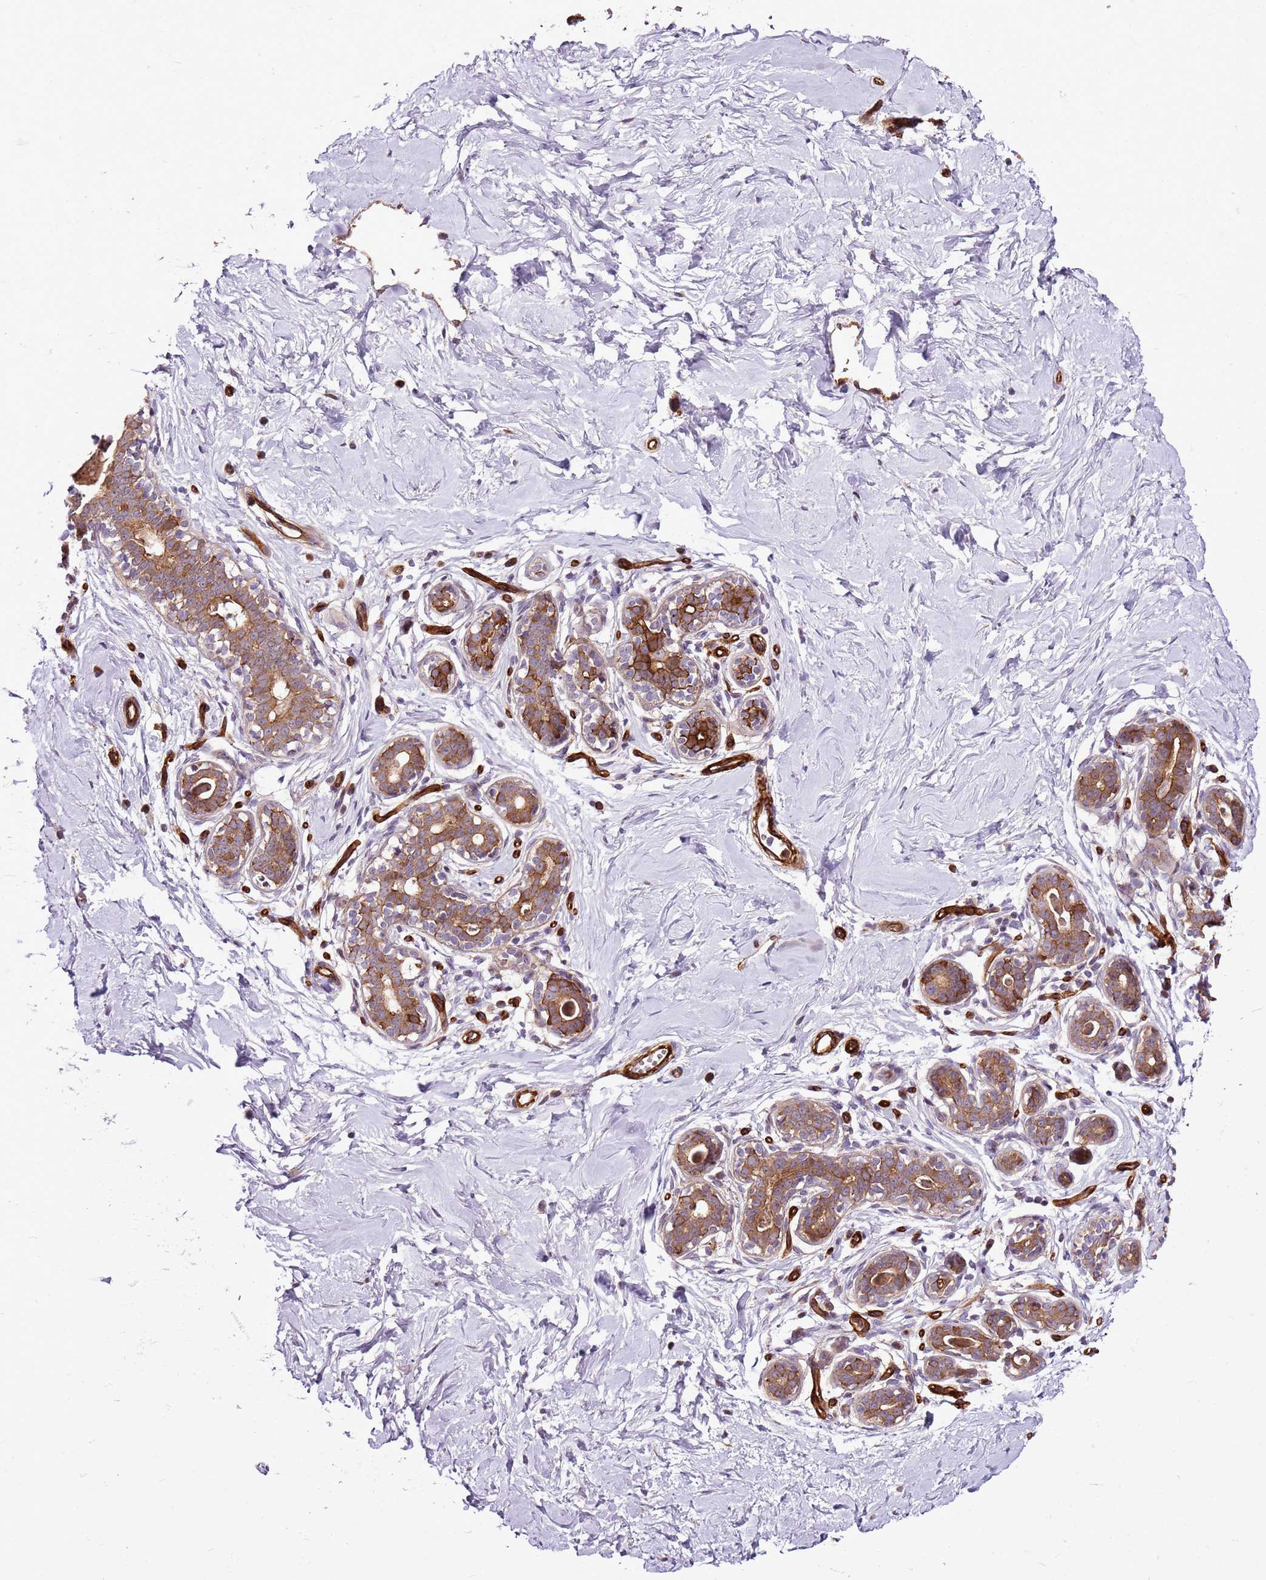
{"staining": {"intensity": "moderate", "quantity": ">75%", "location": "cytoplasmic/membranous"}, "tissue": "breast", "cell_type": "Adipocytes", "image_type": "normal", "snomed": [{"axis": "morphology", "description": "Normal tissue, NOS"}, {"axis": "morphology", "description": "Adenoma, NOS"}, {"axis": "topography", "description": "Breast"}], "caption": "Breast stained for a protein (brown) shows moderate cytoplasmic/membranous positive positivity in approximately >75% of adipocytes.", "gene": "ZNF827", "patient": {"sex": "female", "age": 23}}